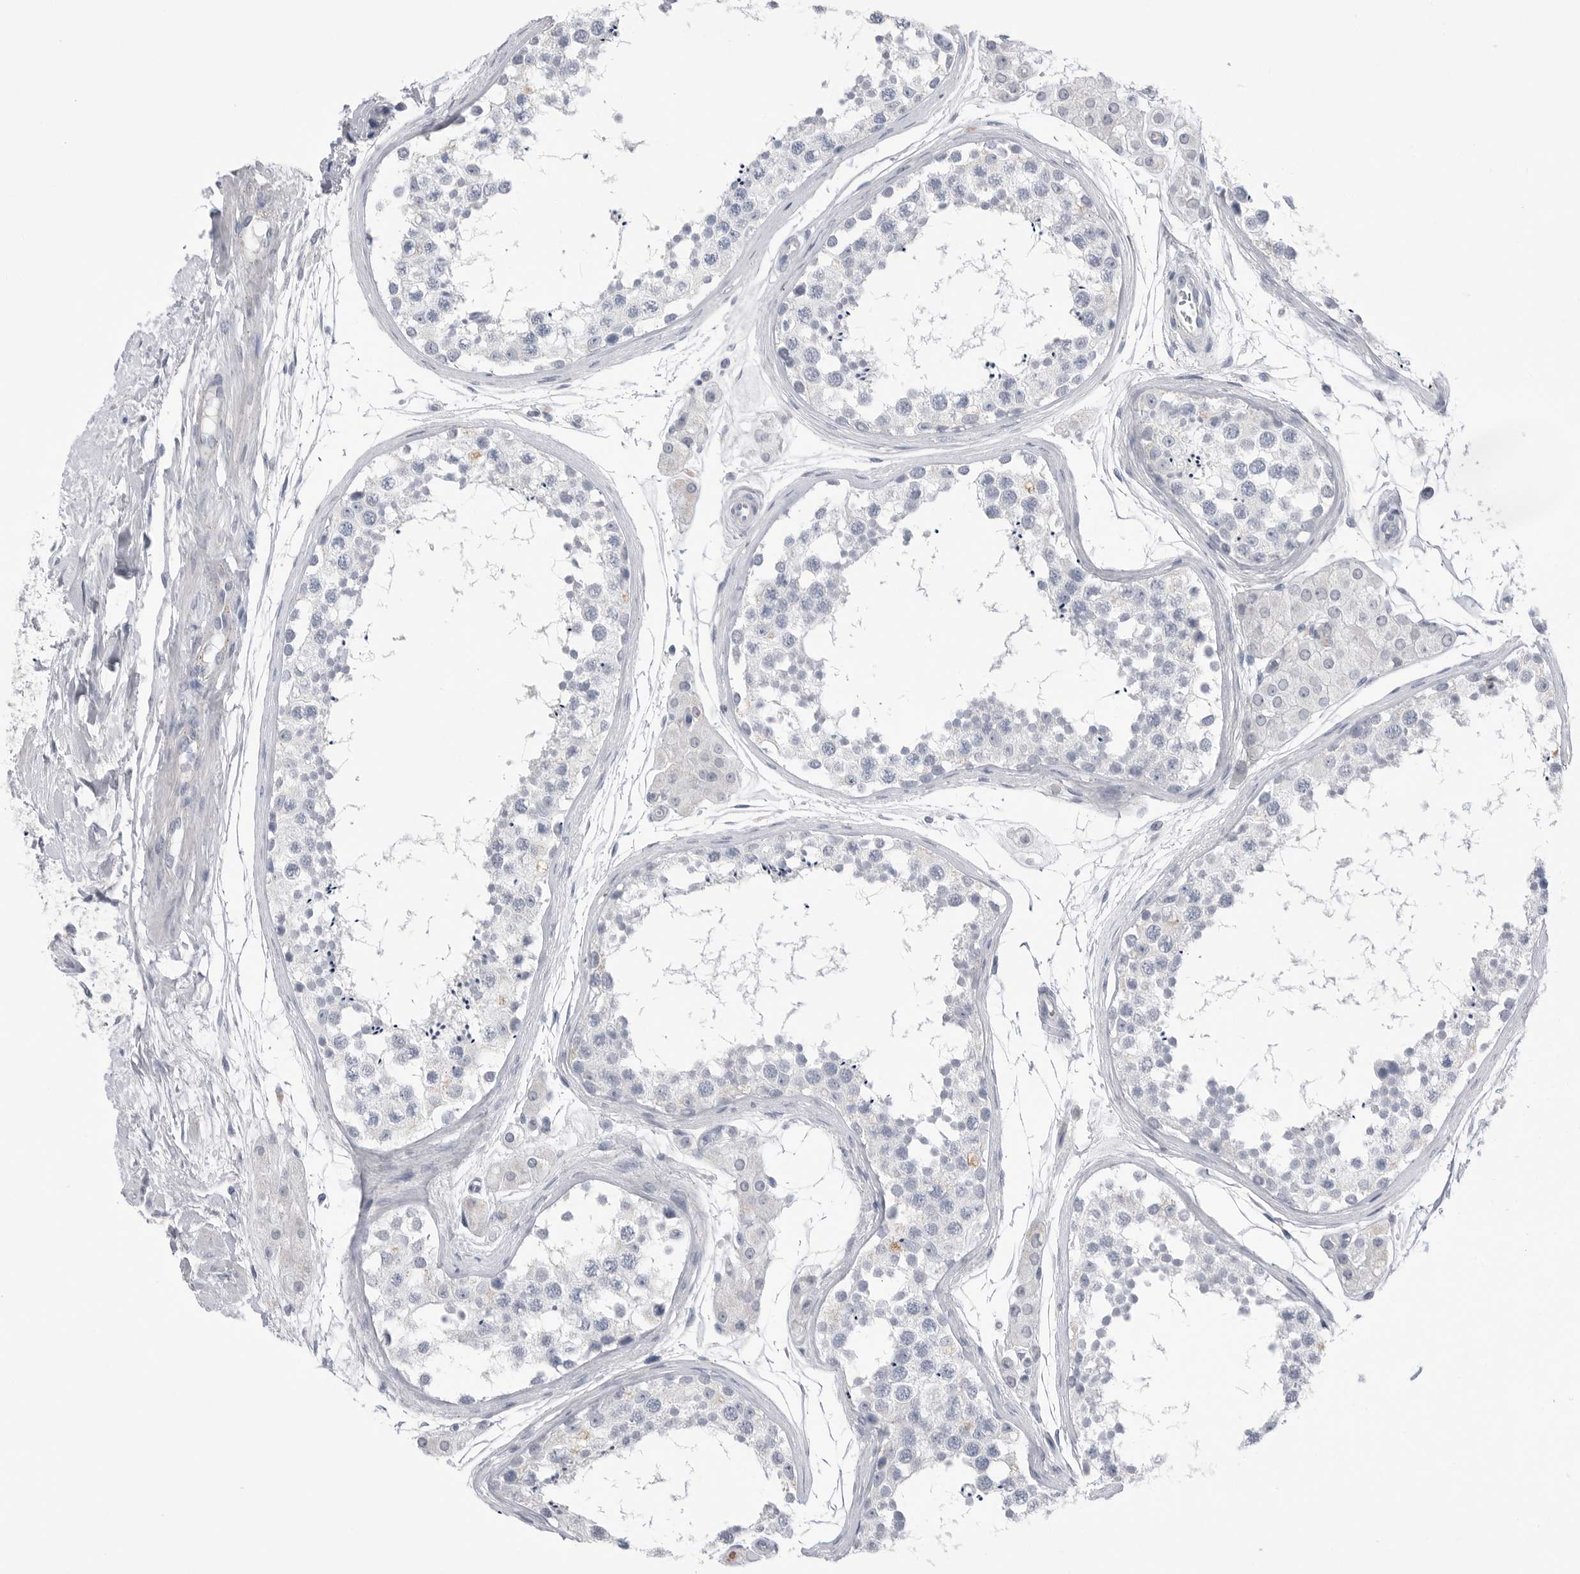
{"staining": {"intensity": "negative", "quantity": "none", "location": "none"}, "tissue": "testis", "cell_type": "Cells in seminiferous ducts", "image_type": "normal", "snomed": [{"axis": "morphology", "description": "Normal tissue, NOS"}, {"axis": "topography", "description": "Testis"}], "caption": "Immunohistochemistry (IHC) photomicrograph of benign testis stained for a protein (brown), which displays no expression in cells in seminiferous ducts.", "gene": "ABHD12", "patient": {"sex": "male", "age": 56}}